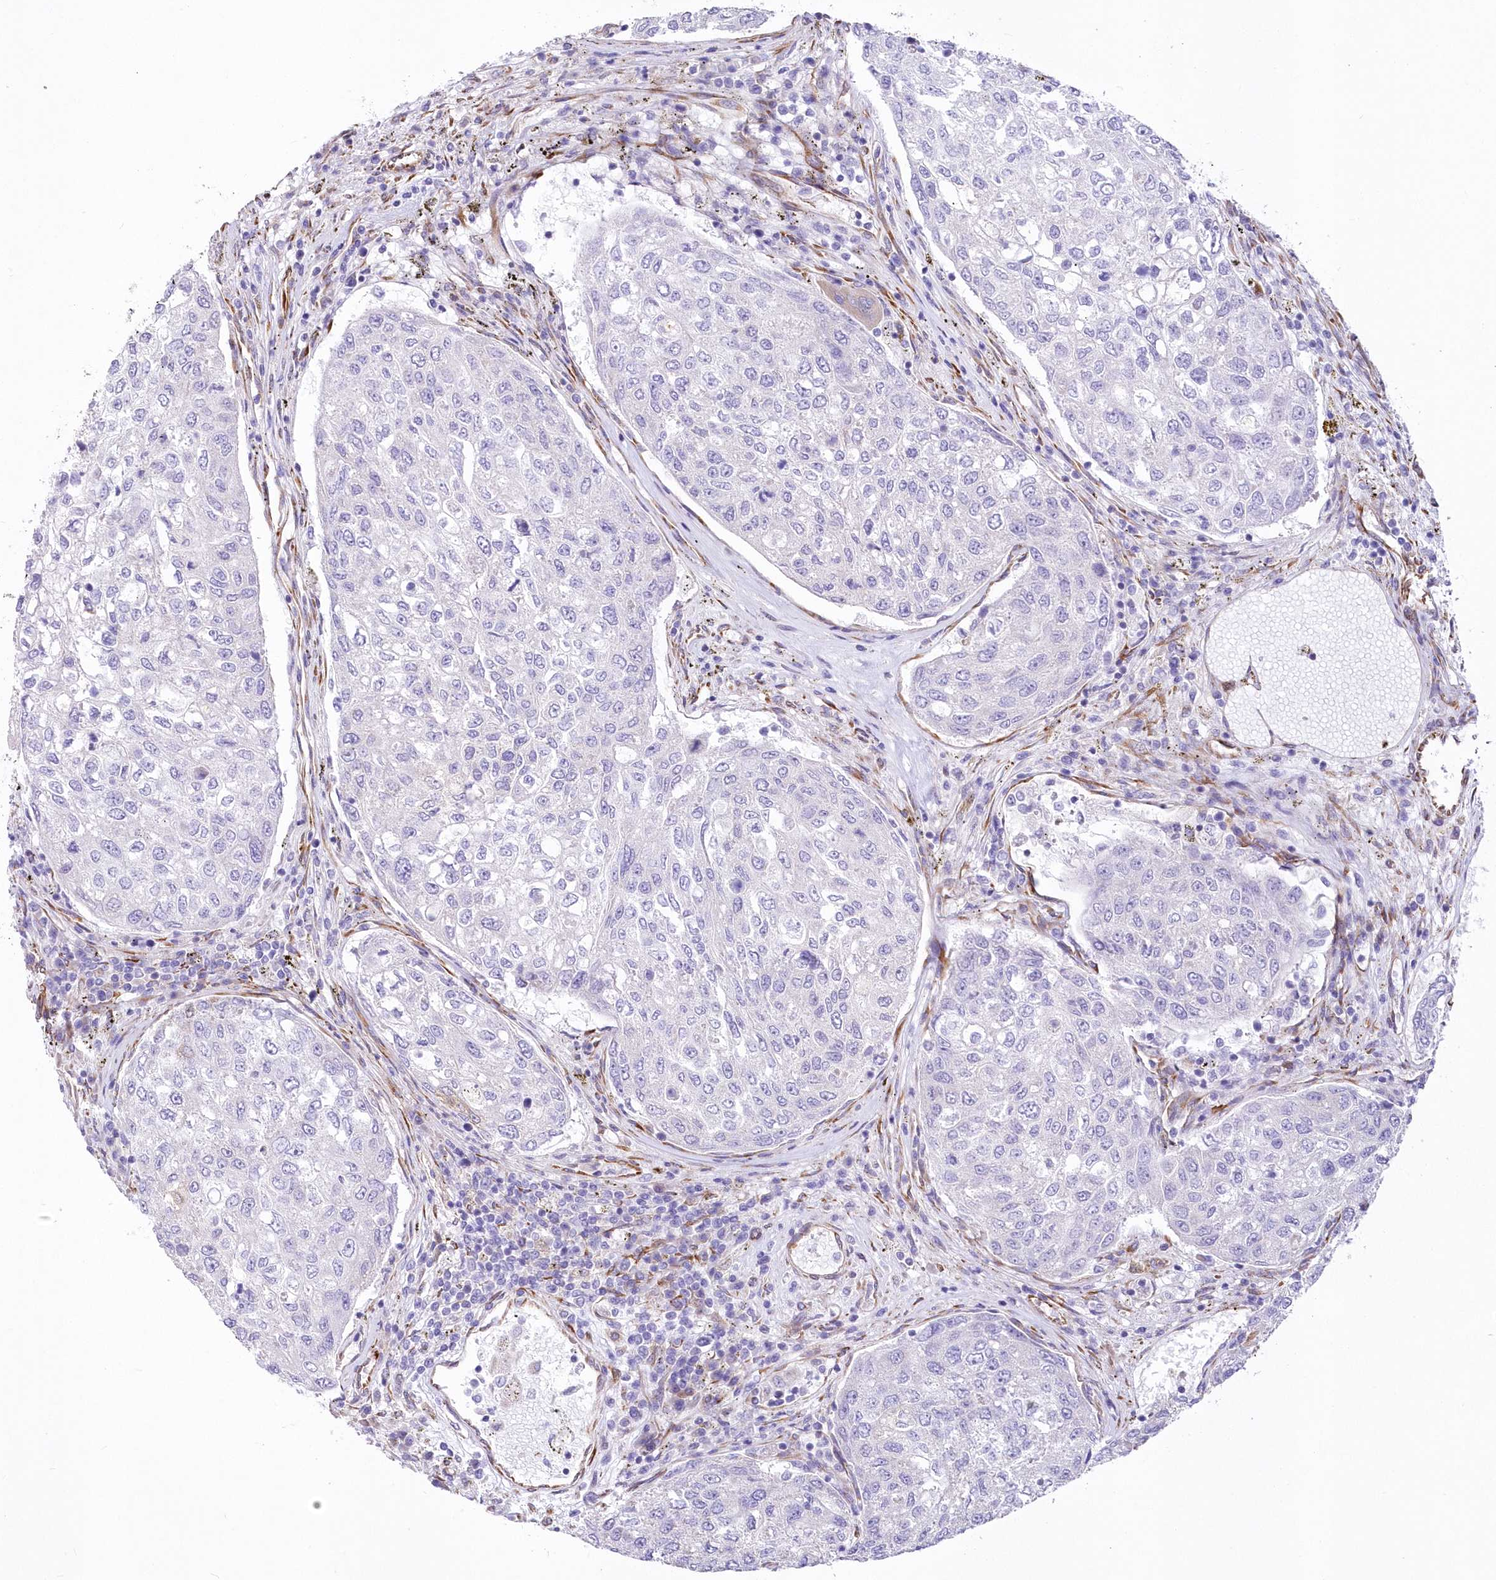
{"staining": {"intensity": "negative", "quantity": "none", "location": "none"}, "tissue": "urothelial cancer", "cell_type": "Tumor cells", "image_type": "cancer", "snomed": [{"axis": "morphology", "description": "Urothelial carcinoma, High grade"}, {"axis": "topography", "description": "Lymph node"}, {"axis": "topography", "description": "Urinary bladder"}], "caption": "Human high-grade urothelial carcinoma stained for a protein using IHC reveals no expression in tumor cells.", "gene": "YTHDC2", "patient": {"sex": "male", "age": 51}}